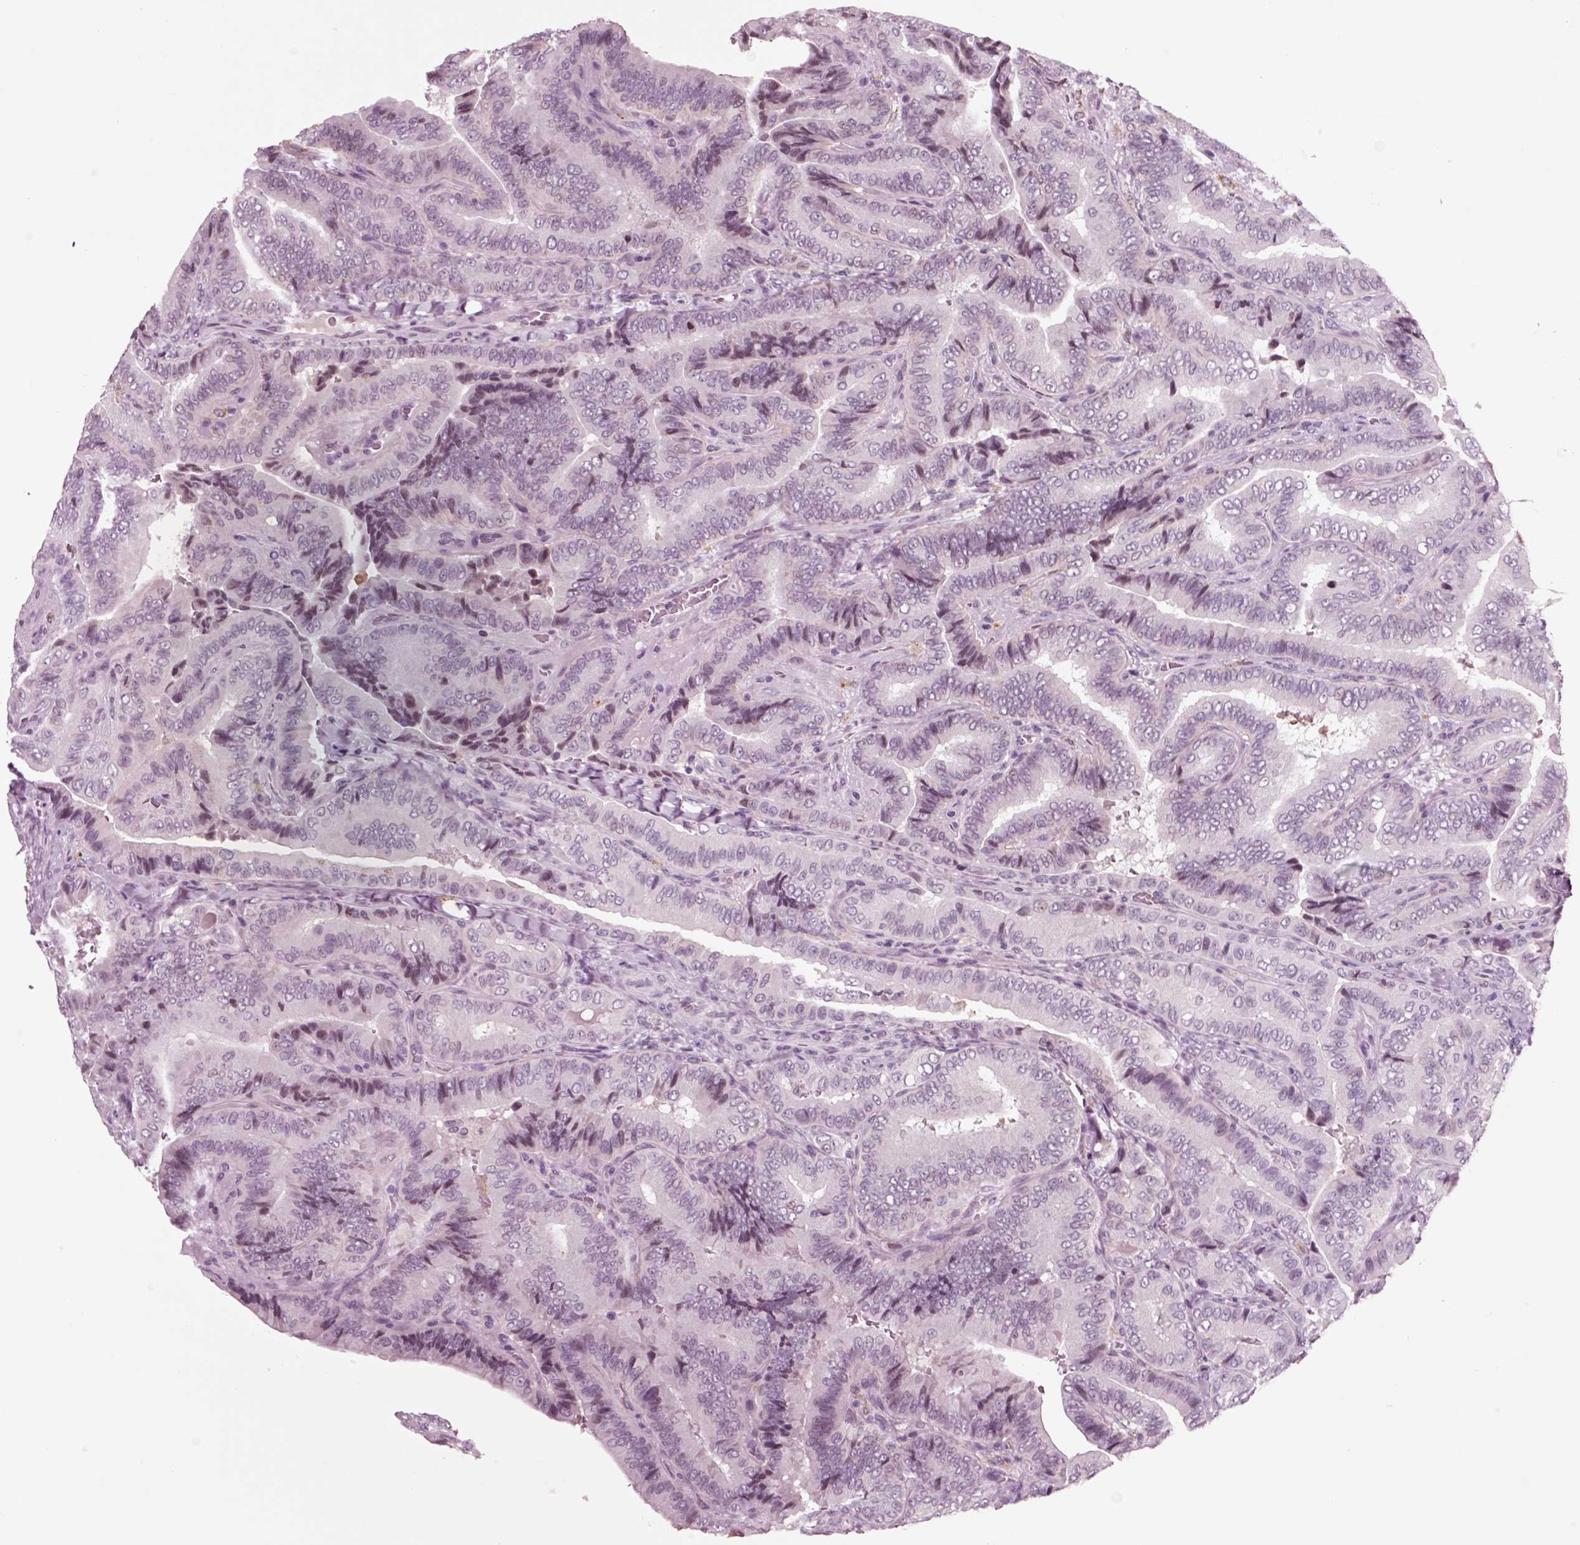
{"staining": {"intensity": "negative", "quantity": "none", "location": "none"}, "tissue": "thyroid cancer", "cell_type": "Tumor cells", "image_type": "cancer", "snomed": [{"axis": "morphology", "description": "Papillary adenocarcinoma, NOS"}, {"axis": "topography", "description": "Thyroid gland"}], "caption": "Human thyroid cancer stained for a protein using immunohistochemistry (IHC) exhibits no positivity in tumor cells.", "gene": "CHGB", "patient": {"sex": "male", "age": 61}}